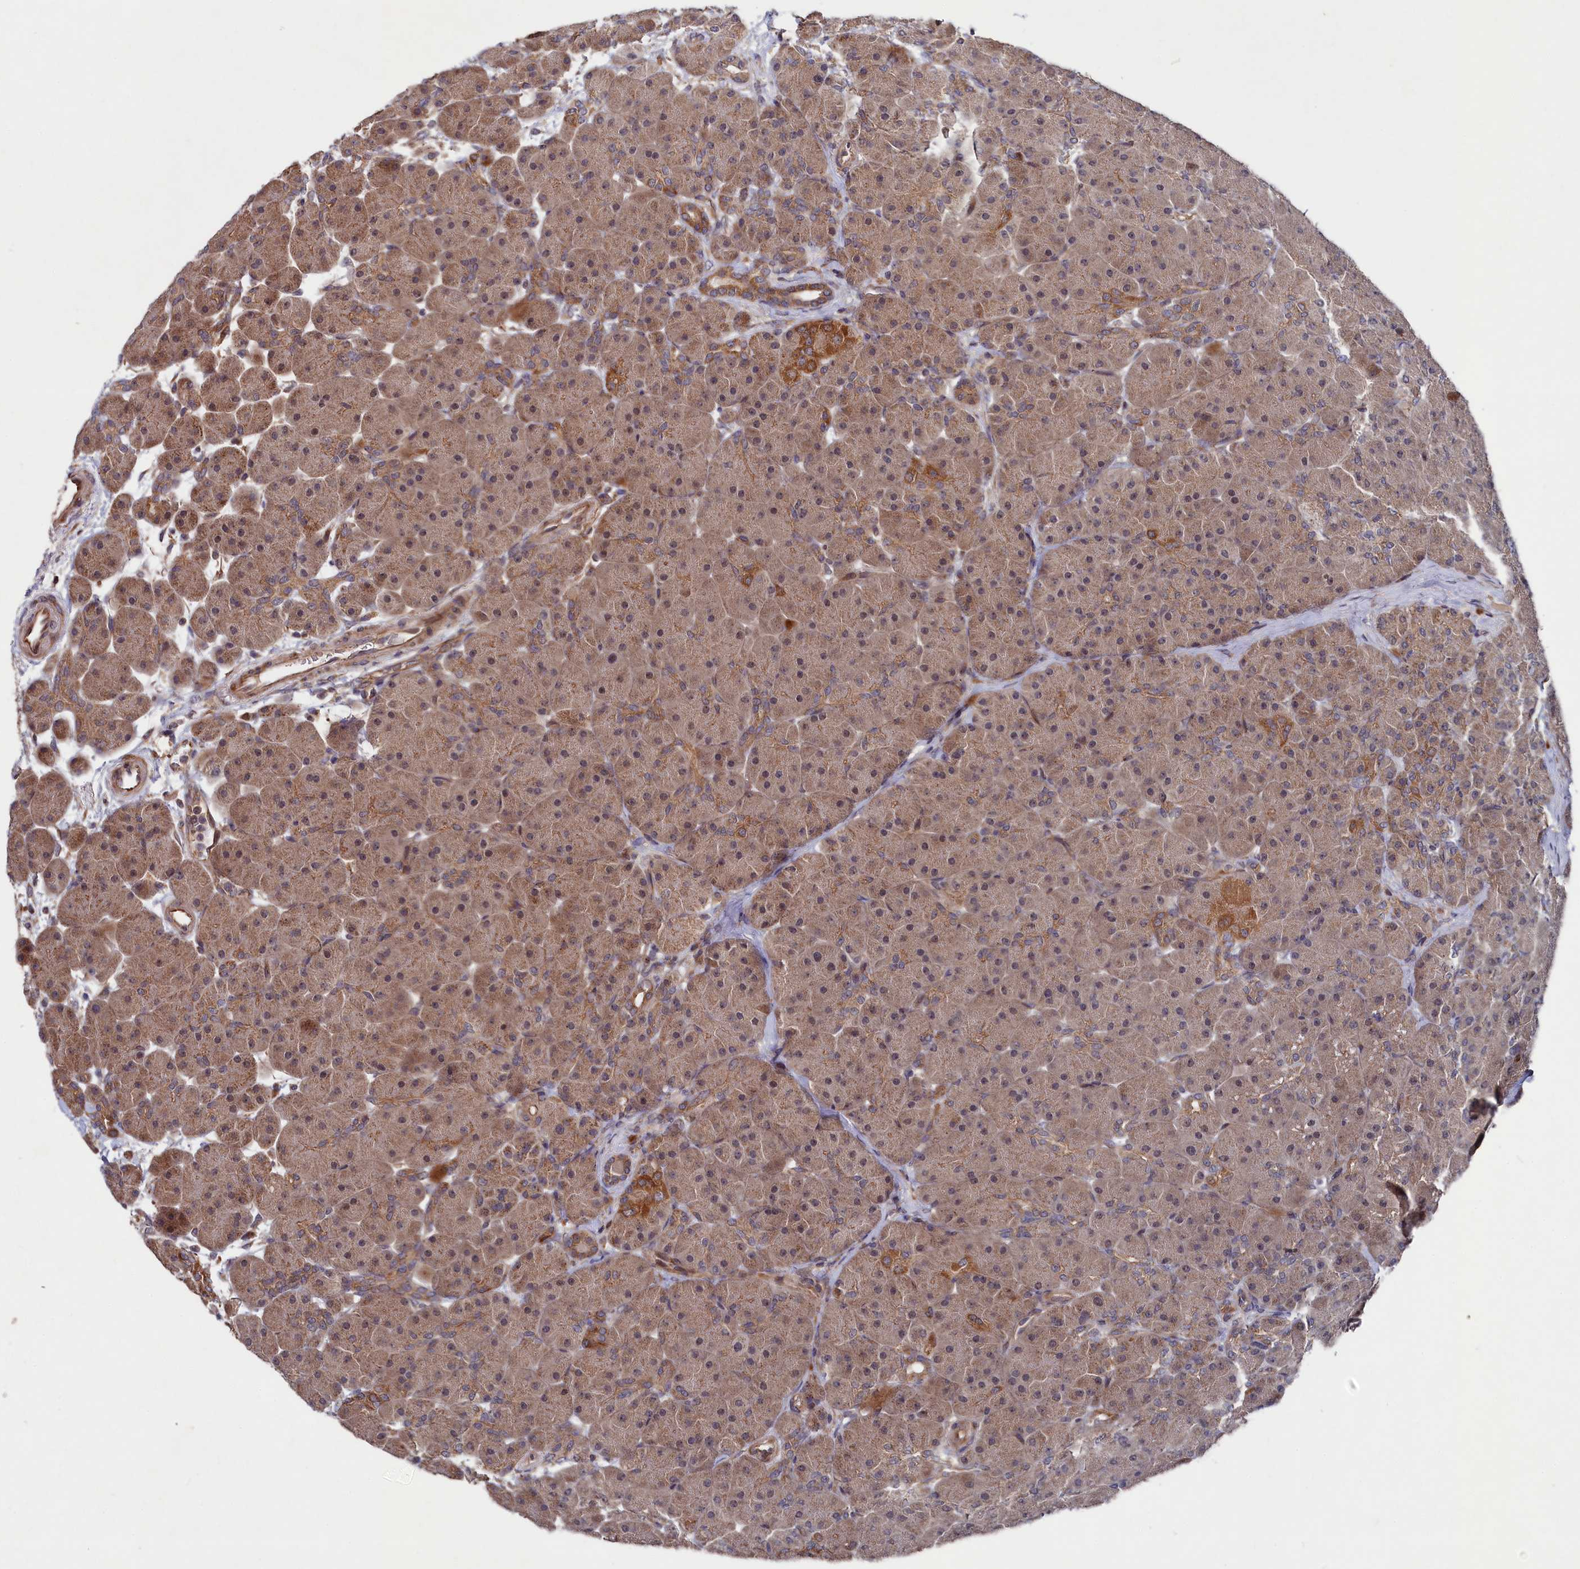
{"staining": {"intensity": "moderate", "quantity": ">75%", "location": "cytoplasmic/membranous"}, "tissue": "pancreas", "cell_type": "Exocrine glandular cells", "image_type": "normal", "snomed": [{"axis": "morphology", "description": "Normal tissue, NOS"}, {"axis": "topography", "description": "Pancreas"}], "caption": "This micrograph reveals immunohistochemistry staining of normal pancreas, with medium moderate cytoplasmic/membranous positivity in approximately >75% of exocrine glandular cells.", "gene": "SUPV3L1", "patient": {"sex": "male", "age": 66}}